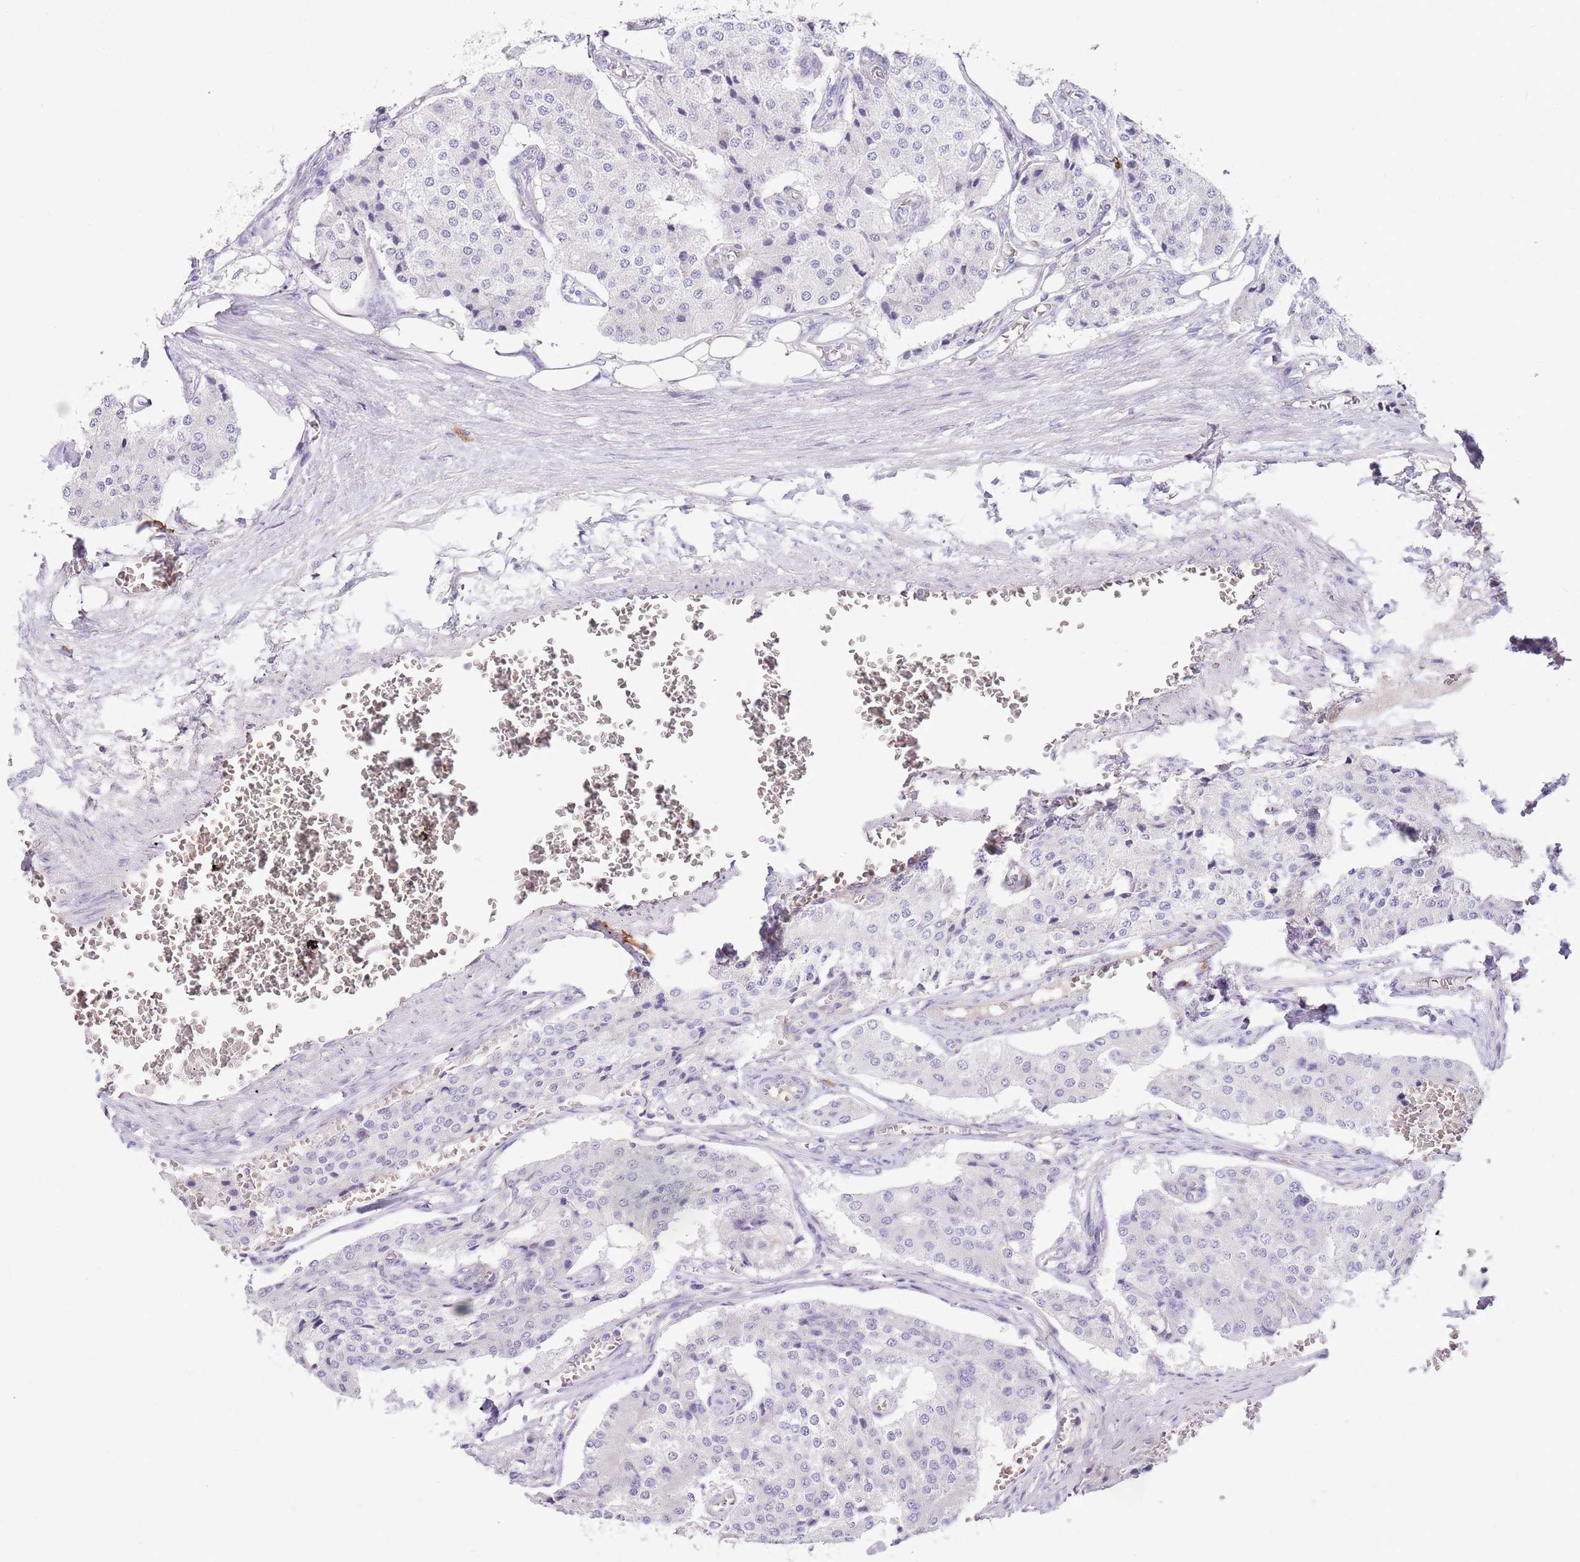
{"staining": {"intensity": "negative", "quantity": "none", "location": "none"}, "tissue": "carcinoid", "cell_type": "Tumor cells", "image_type": "cancer", "snomed": [{"axis": "morphology", "description": "Carcinoid, malignant, NOS"}, {"axis": "topography", "description": "Colon"}], "caption": "A high-resolution histopathology image shows IHC staining of carcinoid (malignant), which exhibits no significant positivity in tumor cells. The staining is performed using DAB (3,3'-diaminobenzidine) brown chromogen with nuclei counter-stained in using hematoxylin.", "gene": "RFK", "patient": {"sex": "female", "age": 52}}